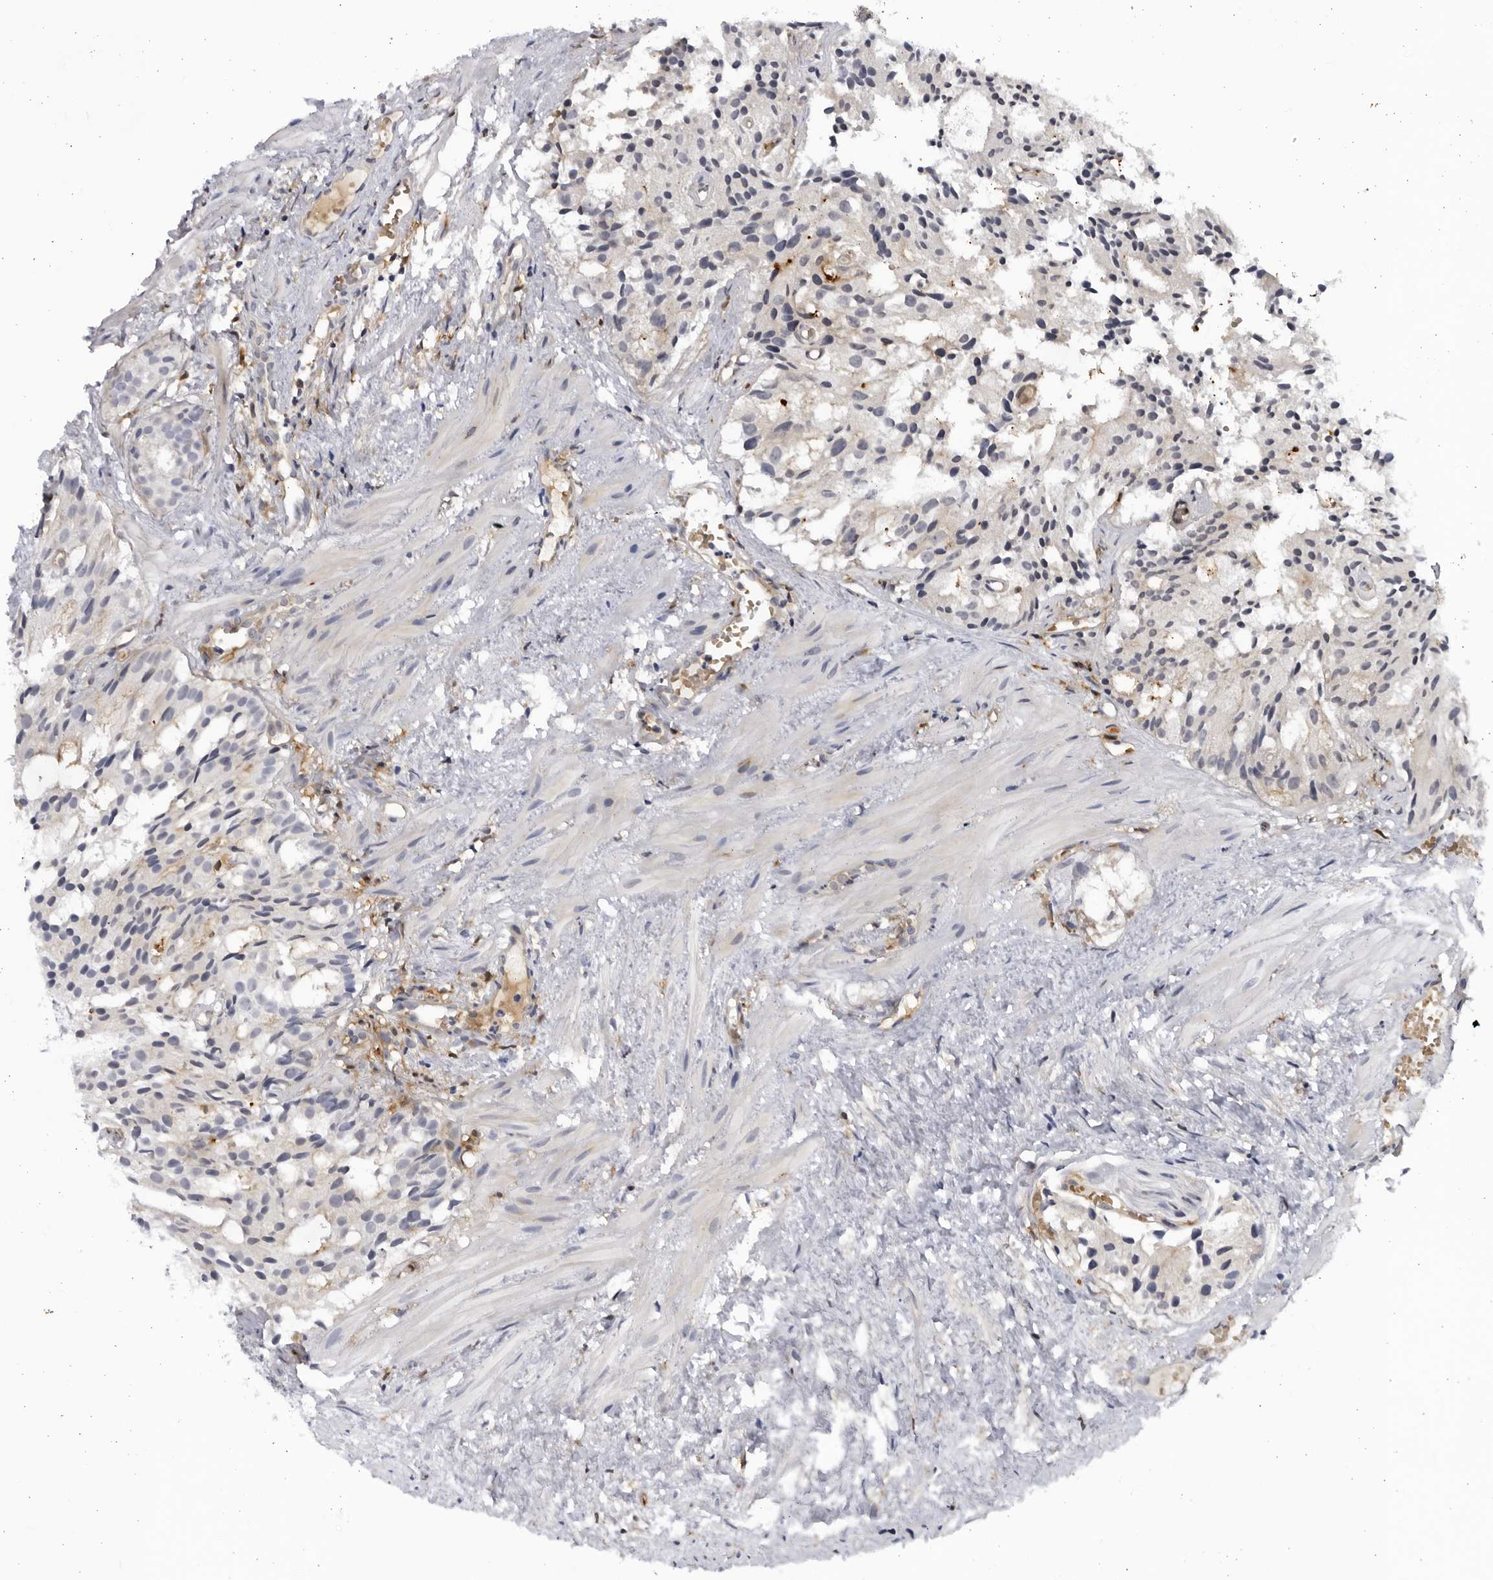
{"staining": {"intensity": "negative", "quantity": "none", "location": "none"}, "tissue": "prostate cancer", "cell_type": "Tumor cells", "image_type": "cancer", "snomed": [{"axis": "morphology", "description": "Adenocarcinoma, Low grade"}, {"axis": "topography", "description": "Prostate"}], "caption": "Protein analysis of prostate cancer demonstrates no significant positivity in tumor cells.", "gene": "BMP2K", "patient": {"sex": "male", "age": 88}}